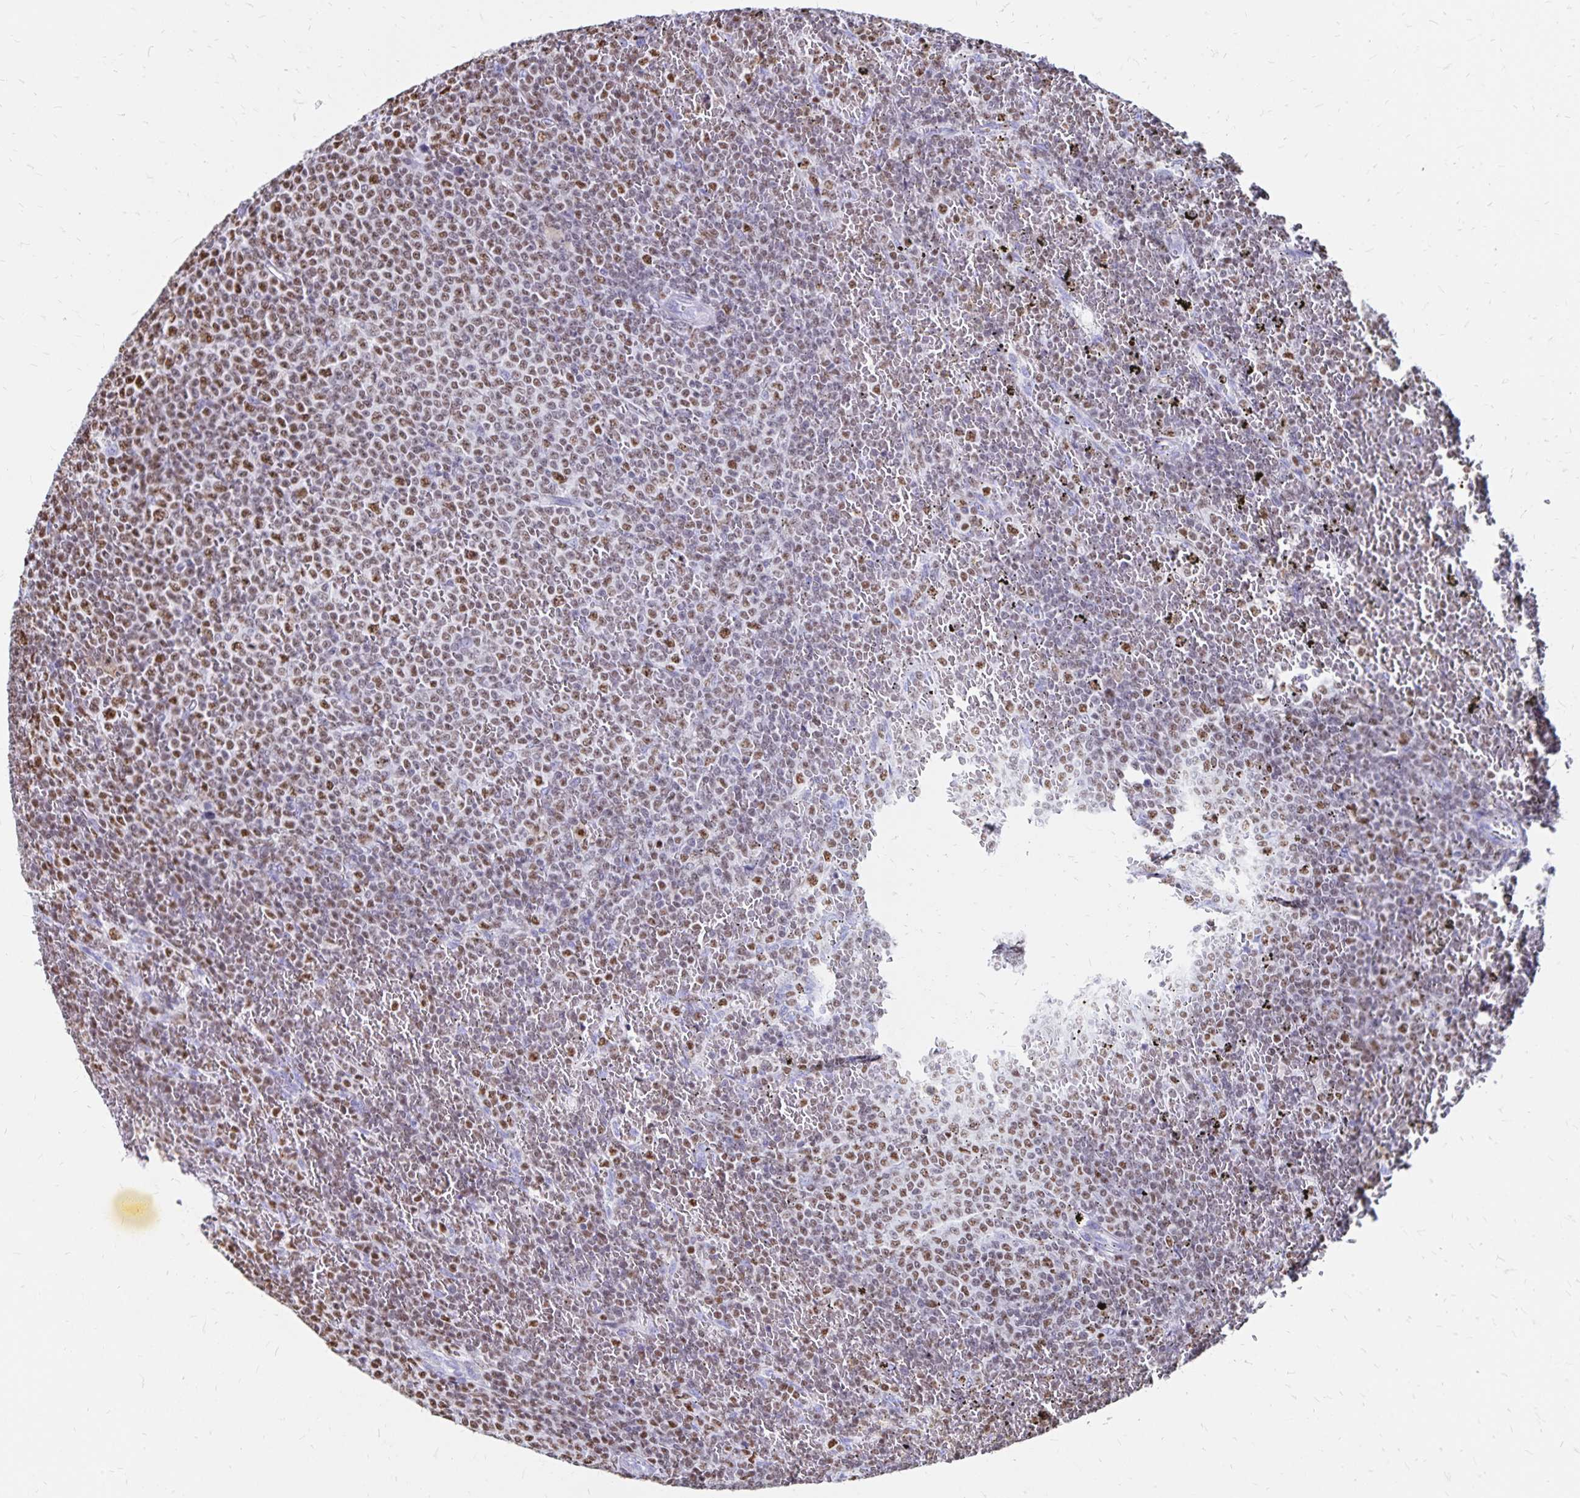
{"staining": {"intensity": "moderate", "quantity": ">75%", "location": "nuclear"}, "tissue": "lymphoma", "cell_type": "Tumor cells", "image_type": "cancer", "snomed": [{"axis": "morphology", "description": "Malignant lymphoma, non-Hodgkin's type, Low grade"}, {"axis": "topography", "description": "Spleen"}], "caption": "There is medium levels of moderate nuclear staining in tumor cells of low-grade malignant lymphoma, non-Hodgkin's type, as demonstrated by immunohistochemical staining (brown color).", "gene": "IKZF1", "patient": {"sex": "female", "age": 77}}